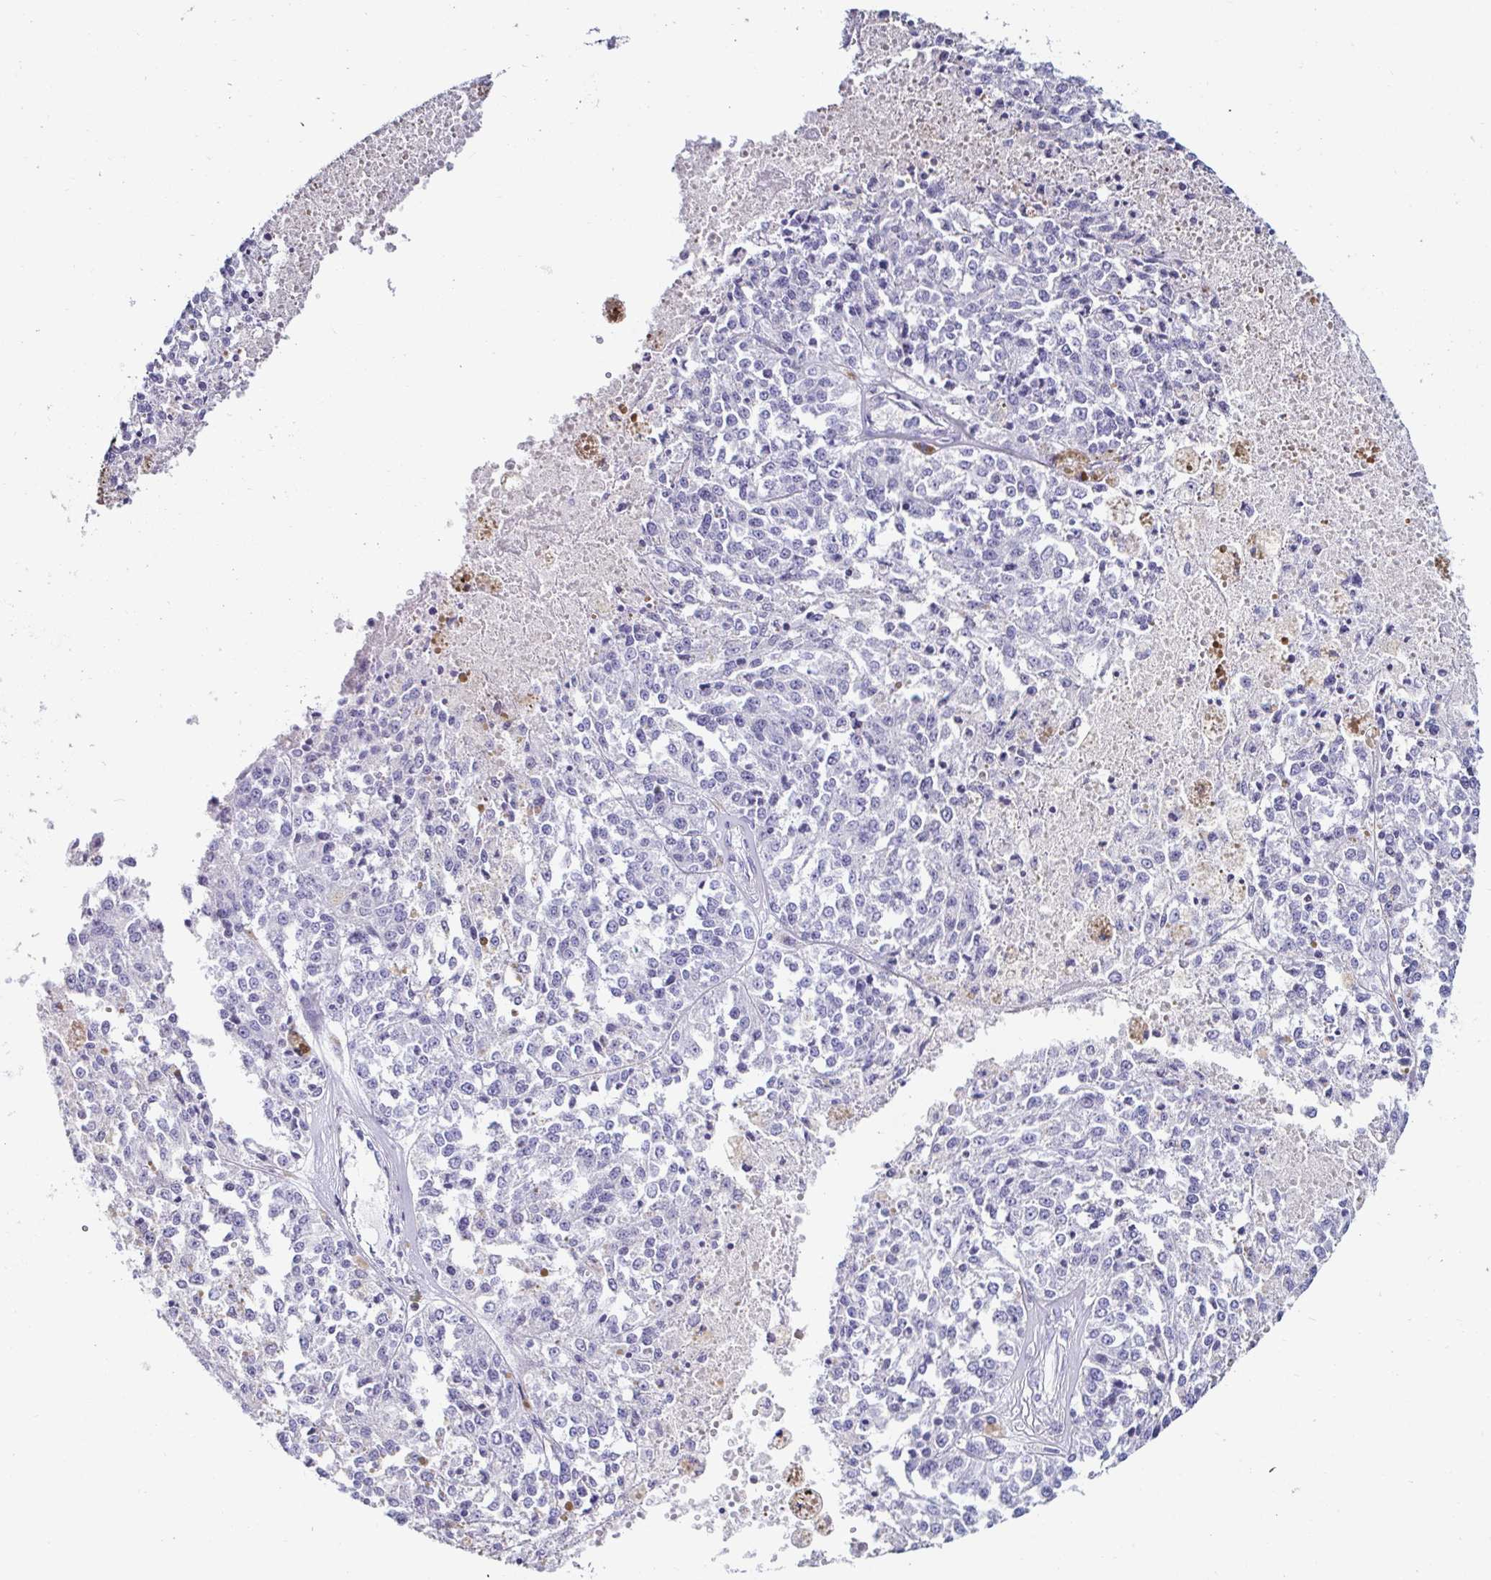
{"staining": {"intensity": "negative", "quantity": "none", "location": "none"}, "tissue": "melanoma", "cell_type": "Tumor cells", "image_type": "cancer", "snomed": [{"axis": "morphology", "description": "Malignant melanoma, Metastatic site"}, {"axis": "topography", "description": "Lymph node"}], "caption": "IHC photomicrograph of melanoma stained for a protein (brown), which demonstrates no positivity in tumor cells.", "gene": "C4orf17", "patient": {"sex": "female", "age": 64}}